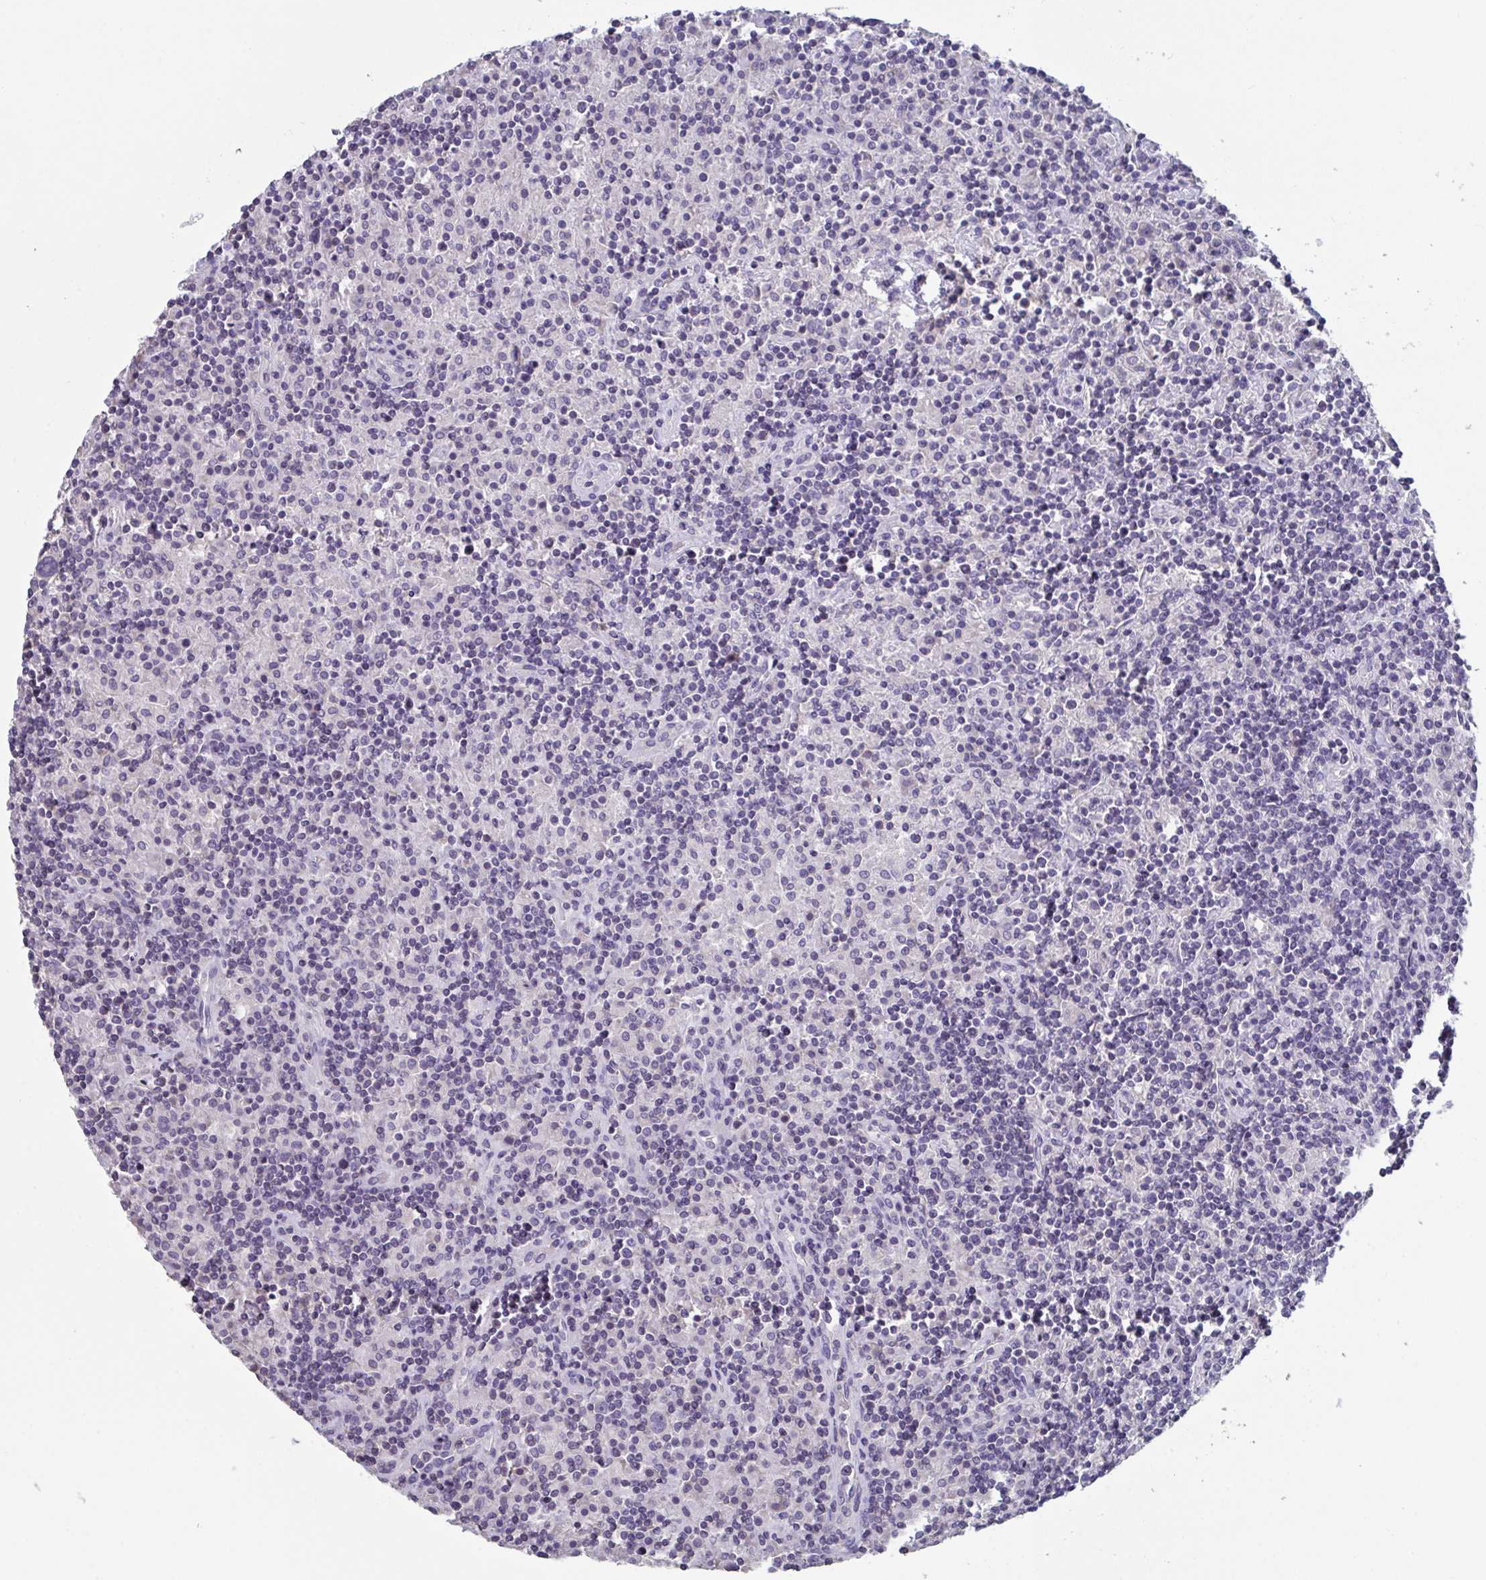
{"staining": {"intensity": "negative", "quantity": "none", "location": "none"}, "tissue": "lymphoma", "cell_type": "Tumor cells", "image_type": "cancer", "snomed": [{"axis": "morphology", "description": "Hodgkin's disease, NOS"}, {"axis": "topography", "description": "Lymph node"}], "caption": "Lymphoma was stained to show a protein in brown. There is no significant positivity in tumor cells.", "gene": "LRRC58", "patient": {"sex": "male", "age": 70}}